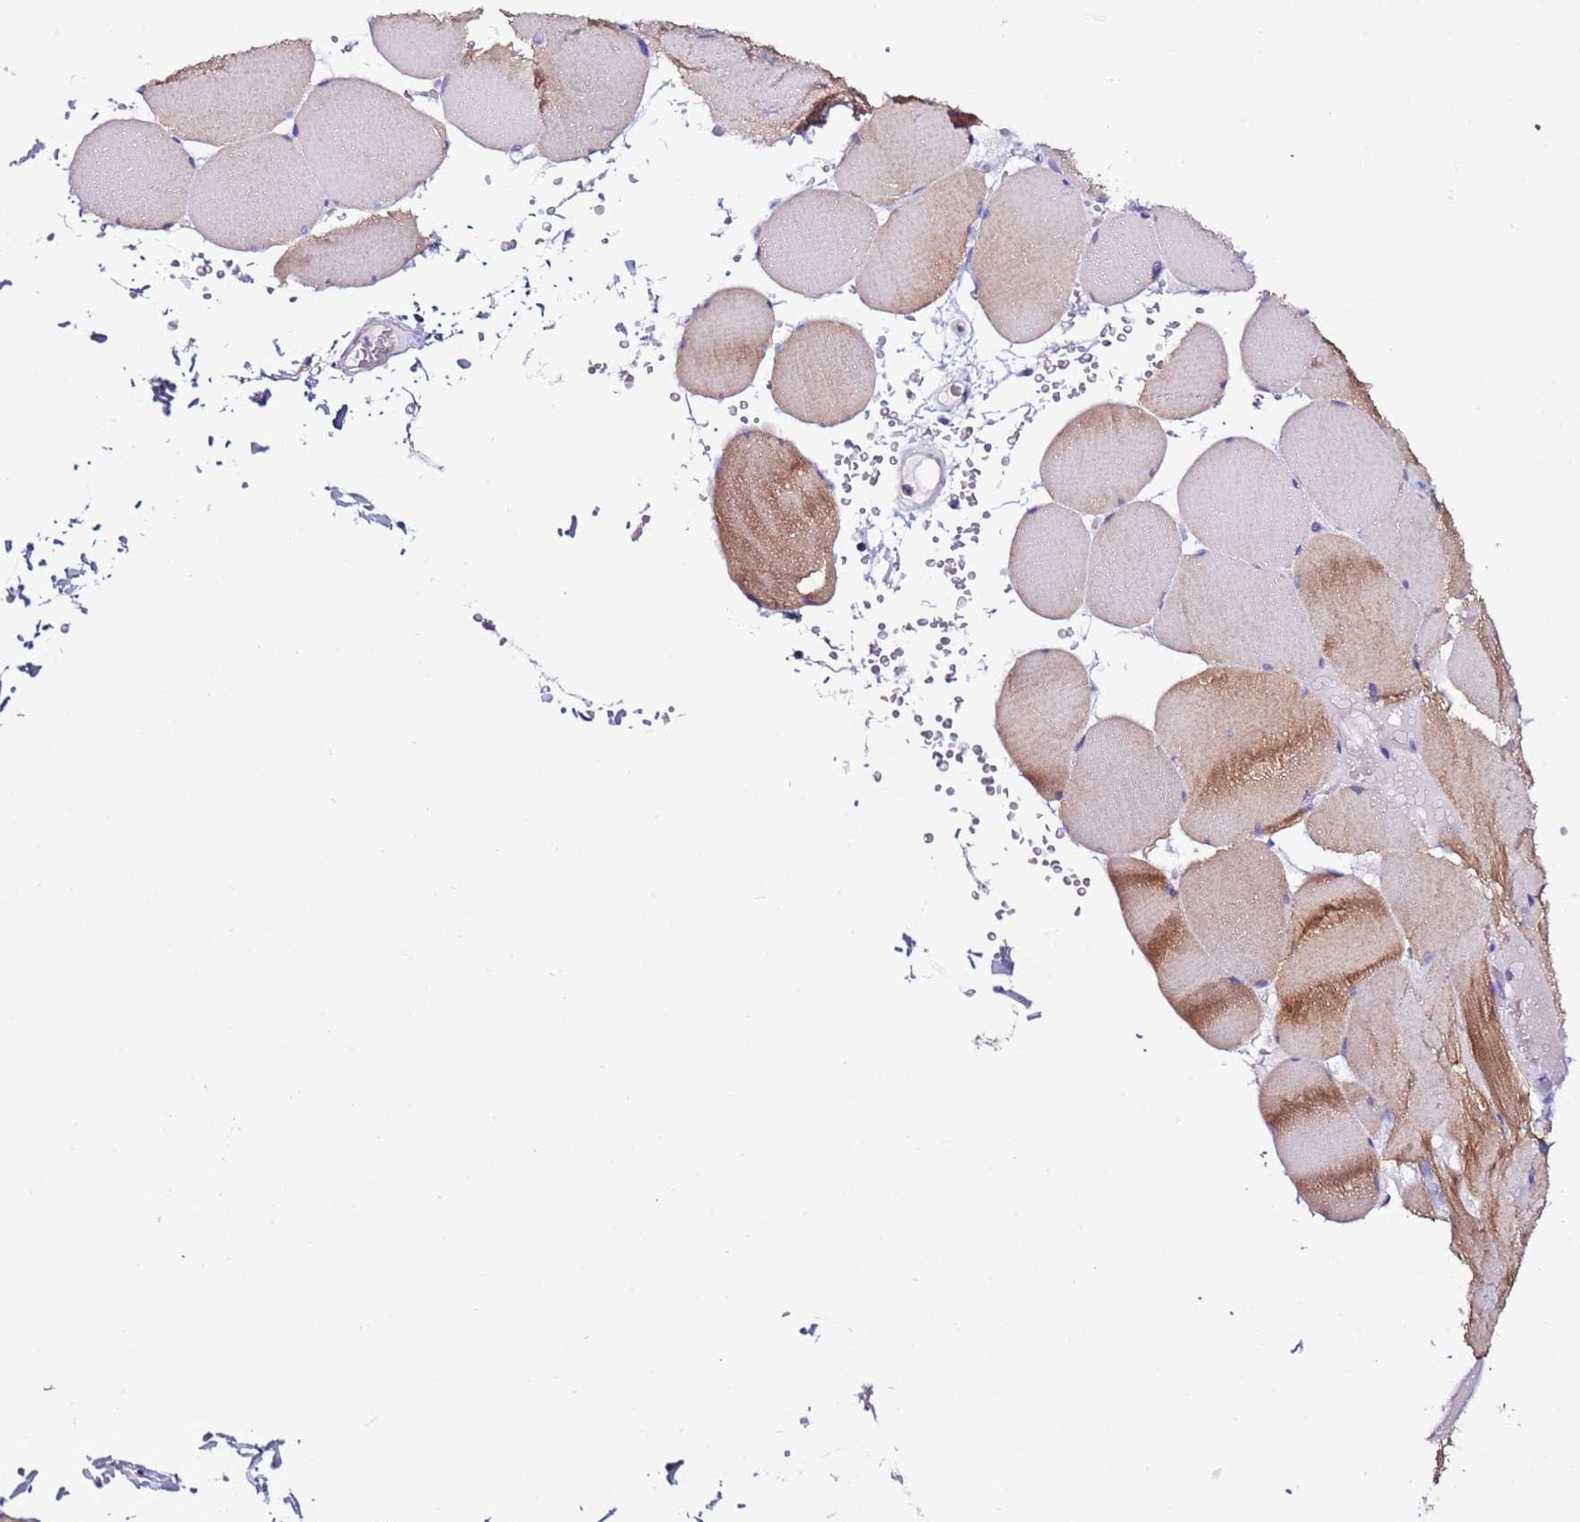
{"staining": {"intensity": "moderate", "quantity": "25%-75%", "location": "cytoplasmic/membranous"}, "tissue": "skeletal muscle", "cell_type": "Myocytes", "image_type": "normal", "snomed": [{"axis": "morphology", "description": "Normal tissue, NOS"}, {"axis": "topography", "description": "Skeletal muscle"}, {"axis": "topography", "description": "Head-Neck"}], "caption": "Brown immunohistochemical staining in benign human skeletal muscle displays moderate cytoplasmic/membranous staining in approximately 25%-75% of myocytes. (Stains: DAB in brown, nuclei in blue, Microscopy: brightfield microscopy at high magnification).", "gene": "MYBPC3", "patient": {"sex": "male", "age": 66}}